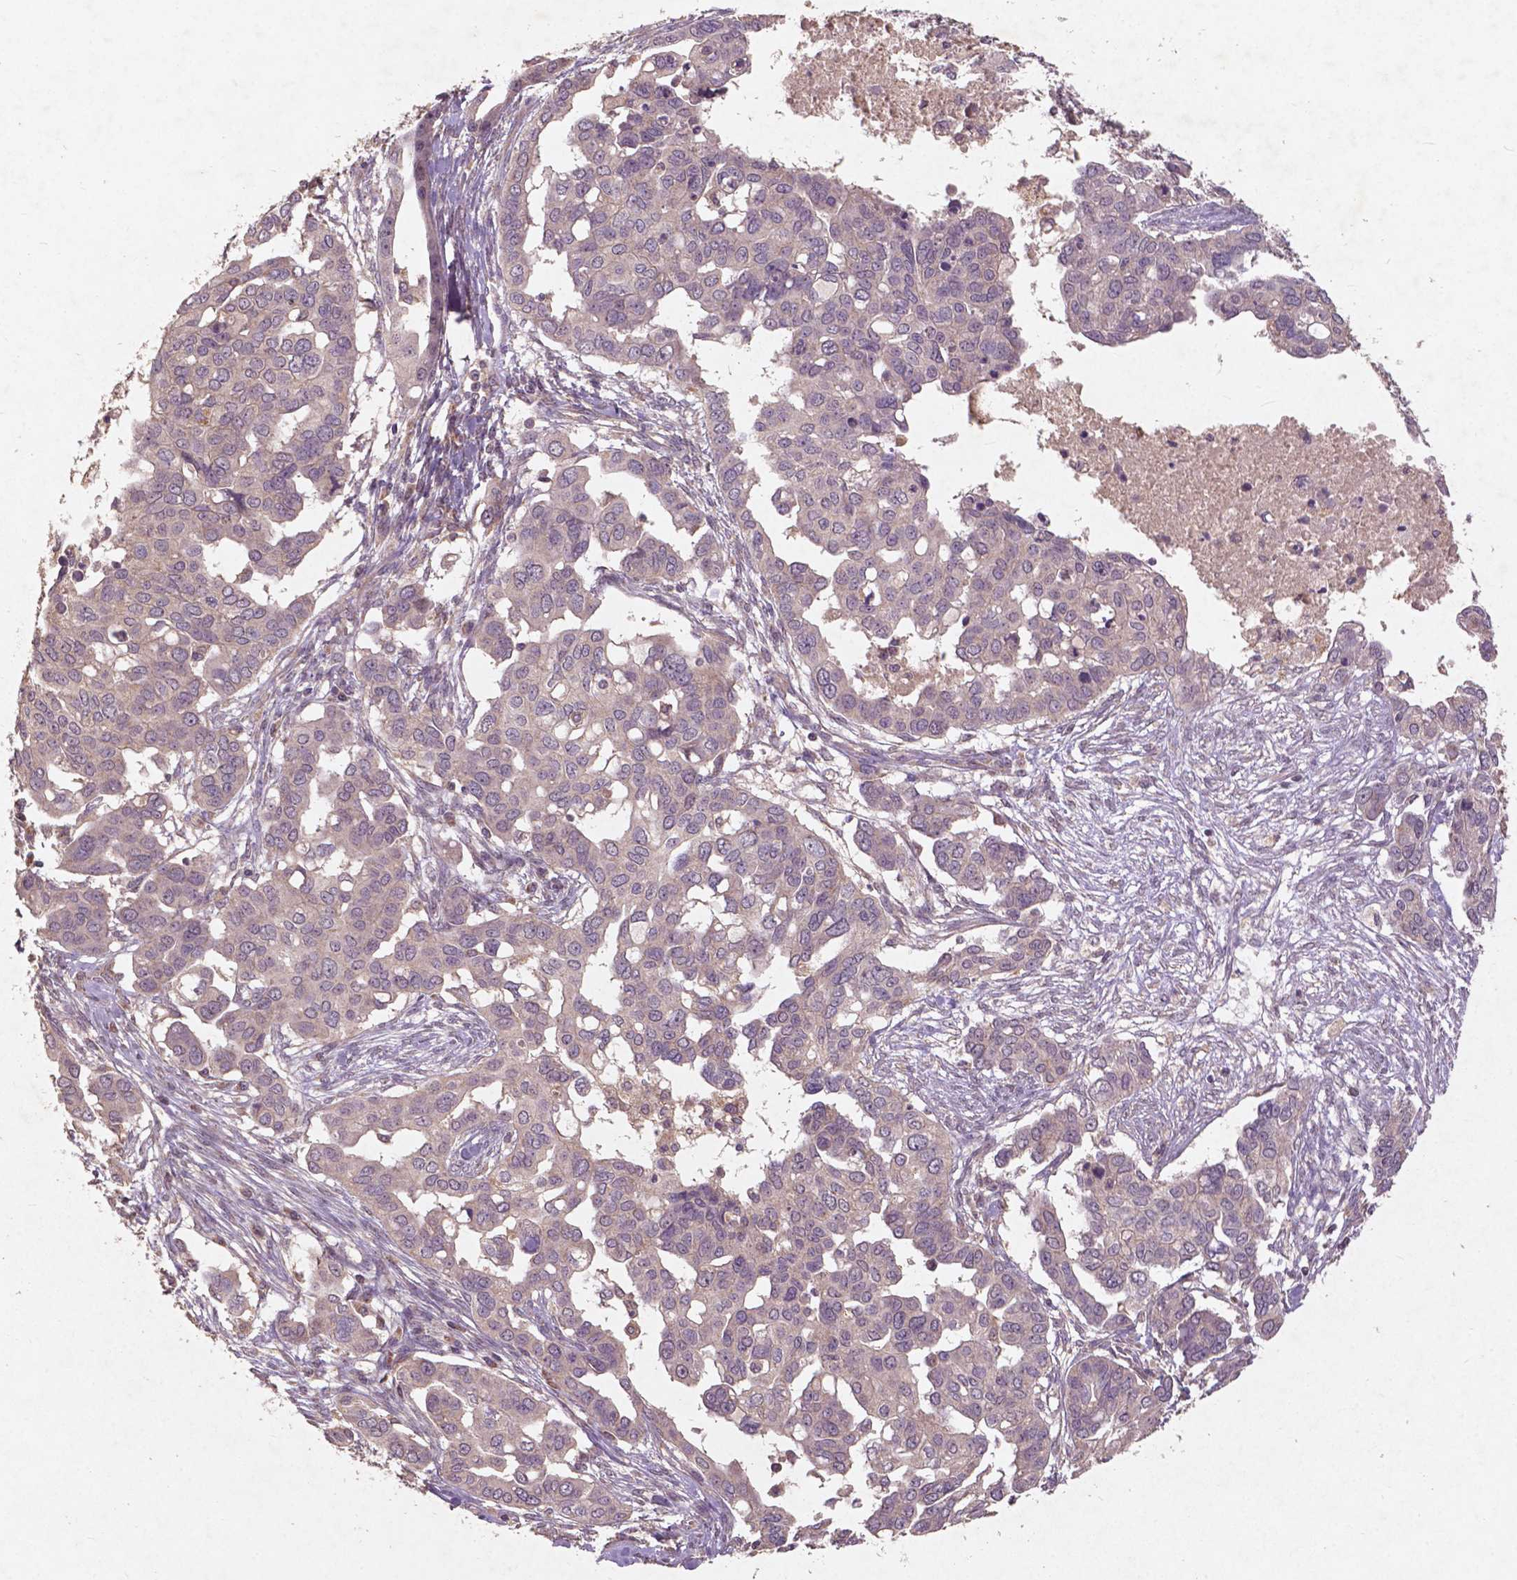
{"staining": {"intensity": "negative", "quantity": "none", "location": "none"}, "tissue": "ovarian cancer", "cell_type": "Tumor cells", "image_type": "cancer", "snomed": [{"axis": "morphology", "description": "Carcinoma, endometroid"}, {"axis": "topography", "description": "Ovary"}], "caption": "DAB immunohistochemical staining of ovarian cancer (endometroid carcinoma) exhibits no significant staining in tumor cells.", "gene": "ST6GALNAC5", "patient": {"sex": "female", "age": 78}}